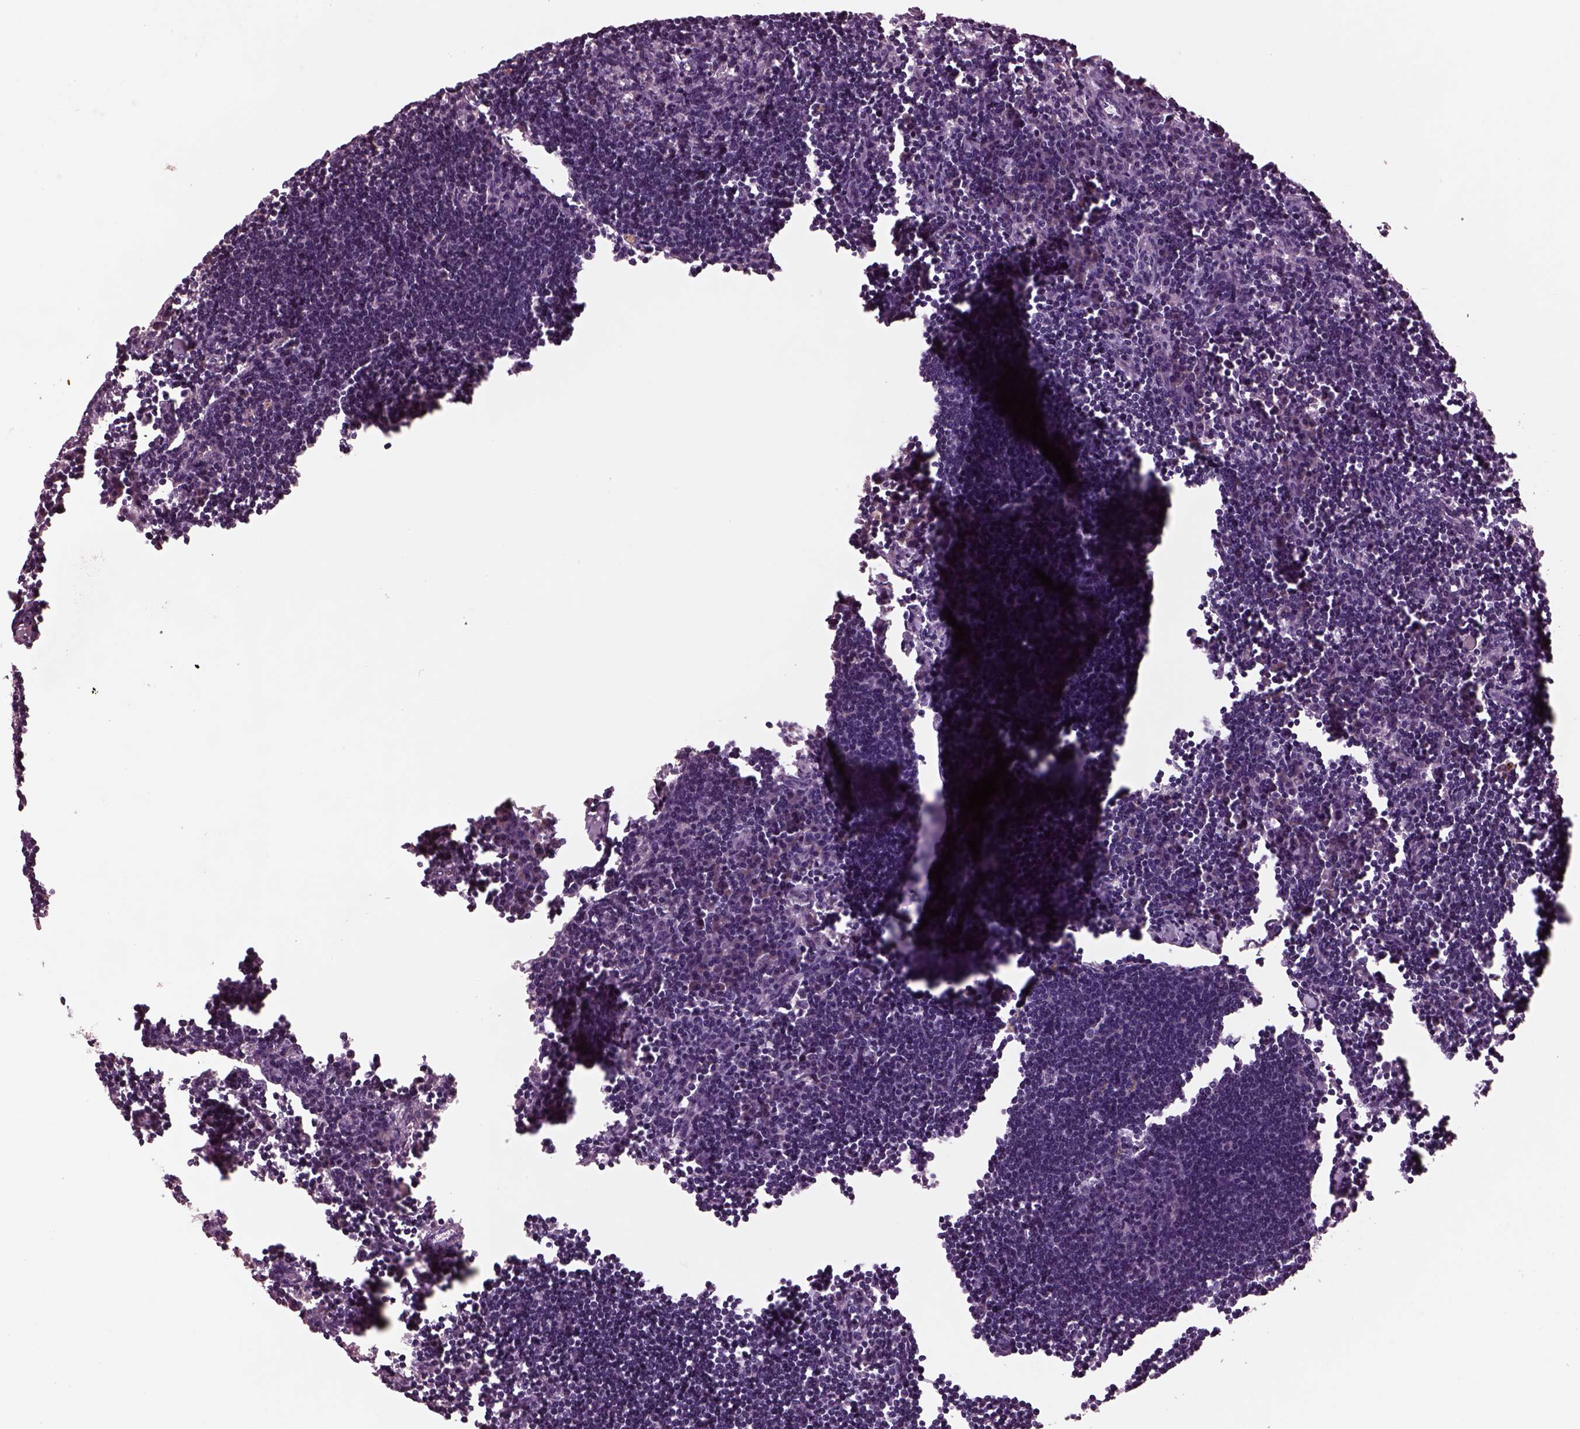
{"staining": {"intensity": "weak", "quantity": "<25%", "location": "cytoplasmic/membranous"}, "tissue": "lymph node", "cell_type": "Non-germinal center cells", "image_type": "normal", "snomed": [{"axis": "morphology", "description": "Normal tissue, NOS"}, {"axis": "topography", "description": "Lymph node"}], "caption": "This histopathology image is of normal lymph node stained with IHC to label a protein in brown with the nuclei are counter-stained blue. There is no expression in non-germinal center cells.", "gene": "AP4M1", "patient": {"sex": "male", "age": 55}}